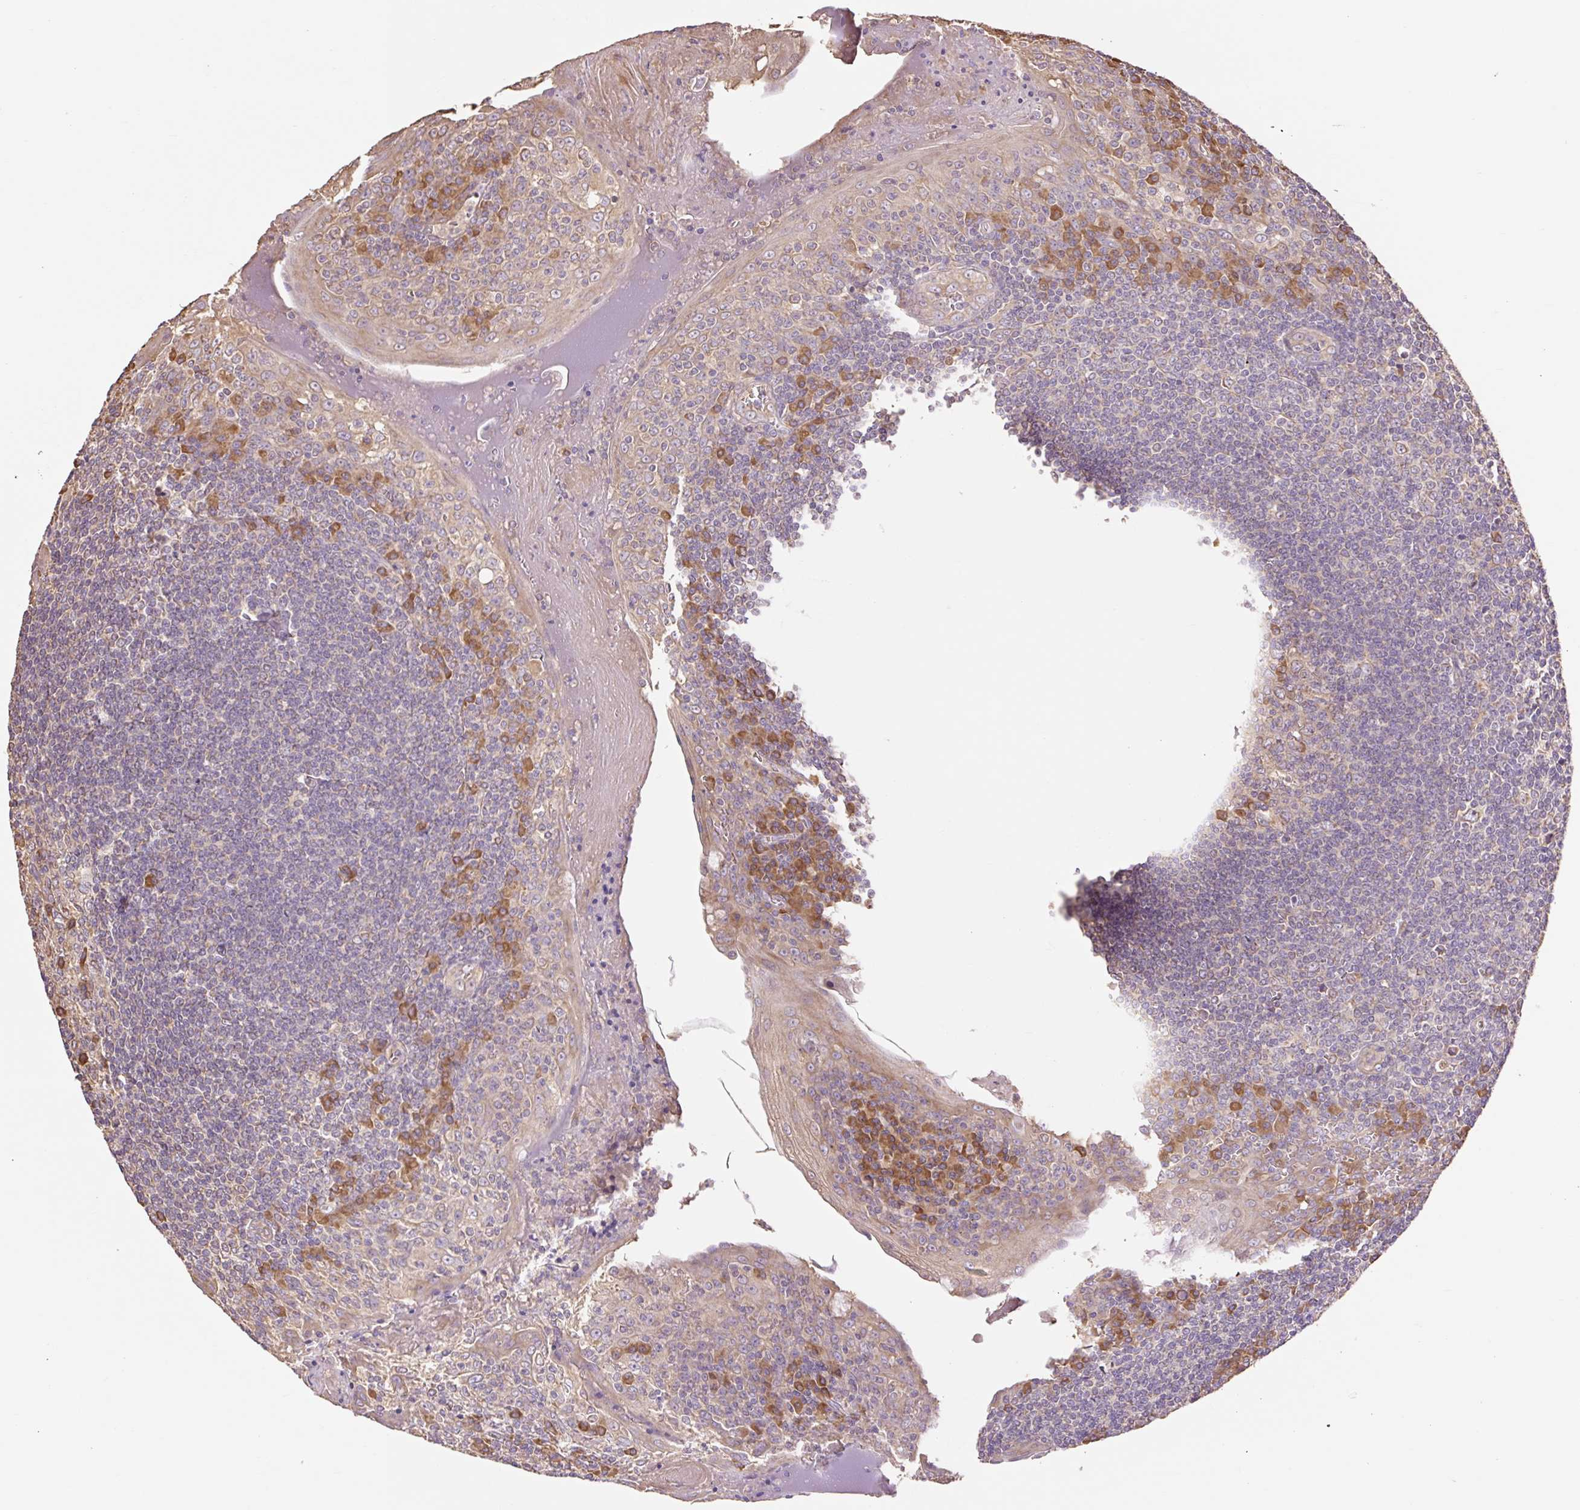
{"staining": {"intensity": "strong", "quantity": "<25%", "location": "cytoplasmic/membranous"}, "tissue": "tonsil", "cell_type": "Germinal center cells", "image_type": "normal", "snomed": [{"axis": "morphology", "description": "Normal tissue, NOS"}, {"axis": "topography", "description": "Tonsil"}], "caption": "Immunohistochemical staining of normal human tonsil exhibits <25% levels of strong cytoplasmic/membranous protein staining in approximately <25% of germinal center cells. (DAB IHC, brown staining for protein, blue staining for nuclei).", "gene": "DESI1", "patient": {"sex": "male", "age": 27}}